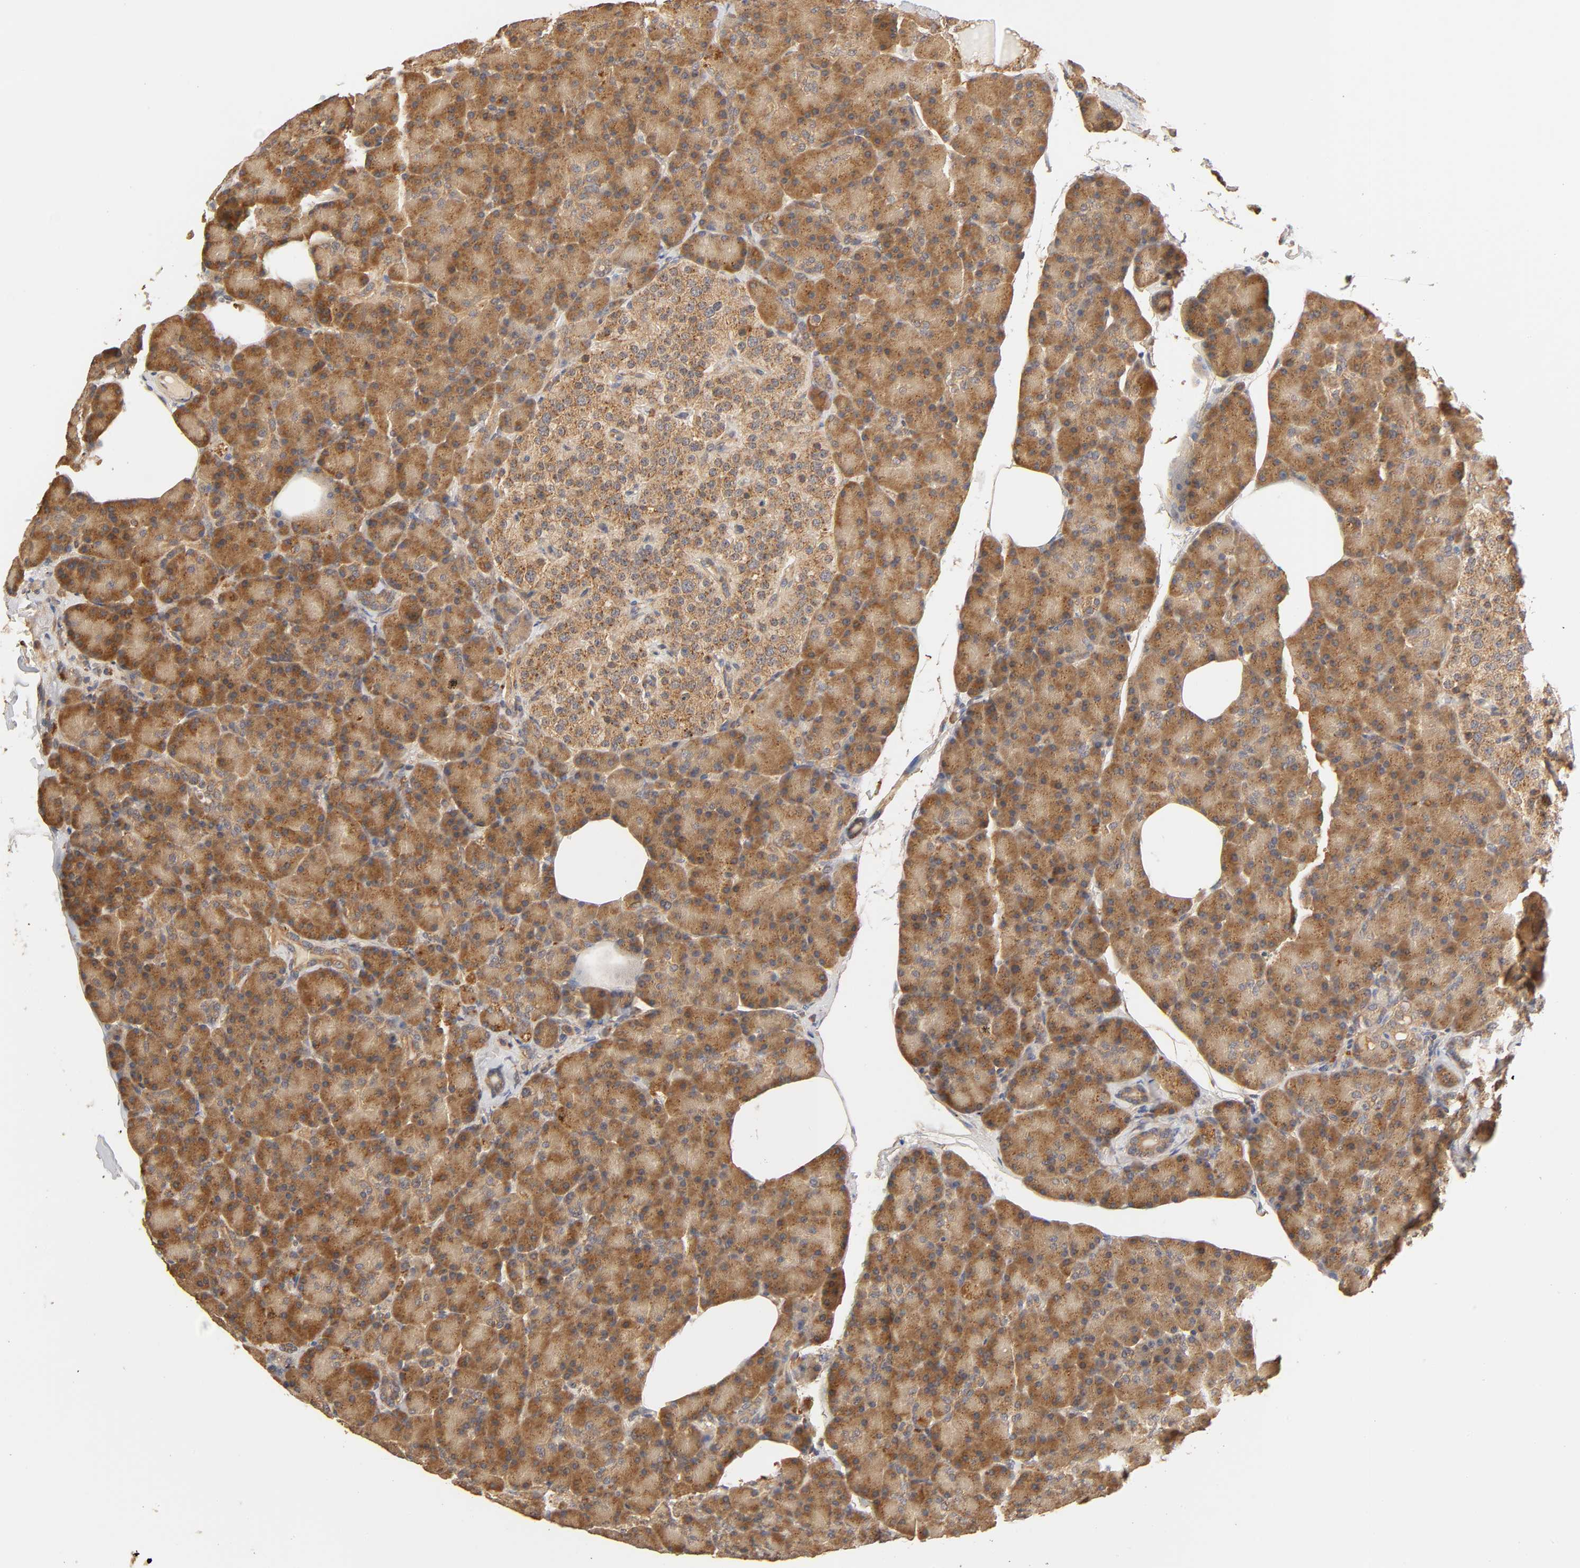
{"staining": {"intensity": "strong", "quantity": ">75%", "location": "cytoplasmic/membranous"}, "tissue": "pancreas", "cell_type": "Exocrine glandular cells", "image_type": "normal", "snomed": [{"axis": "morphology", "description": "Normal tissue, NOS"}, {"axis": "topography", "description": "Pancreas"}], "caption": "DAB (3,3'-diaminobenzidine) immunohistochemical staining of normal human pancreas demonstrates strong cytoplasmic/membranous protein expression in approximately >75% of exocrine glandular cells.", "gene": "EPS8", "patient": {"sex": "female", "age": 43}}